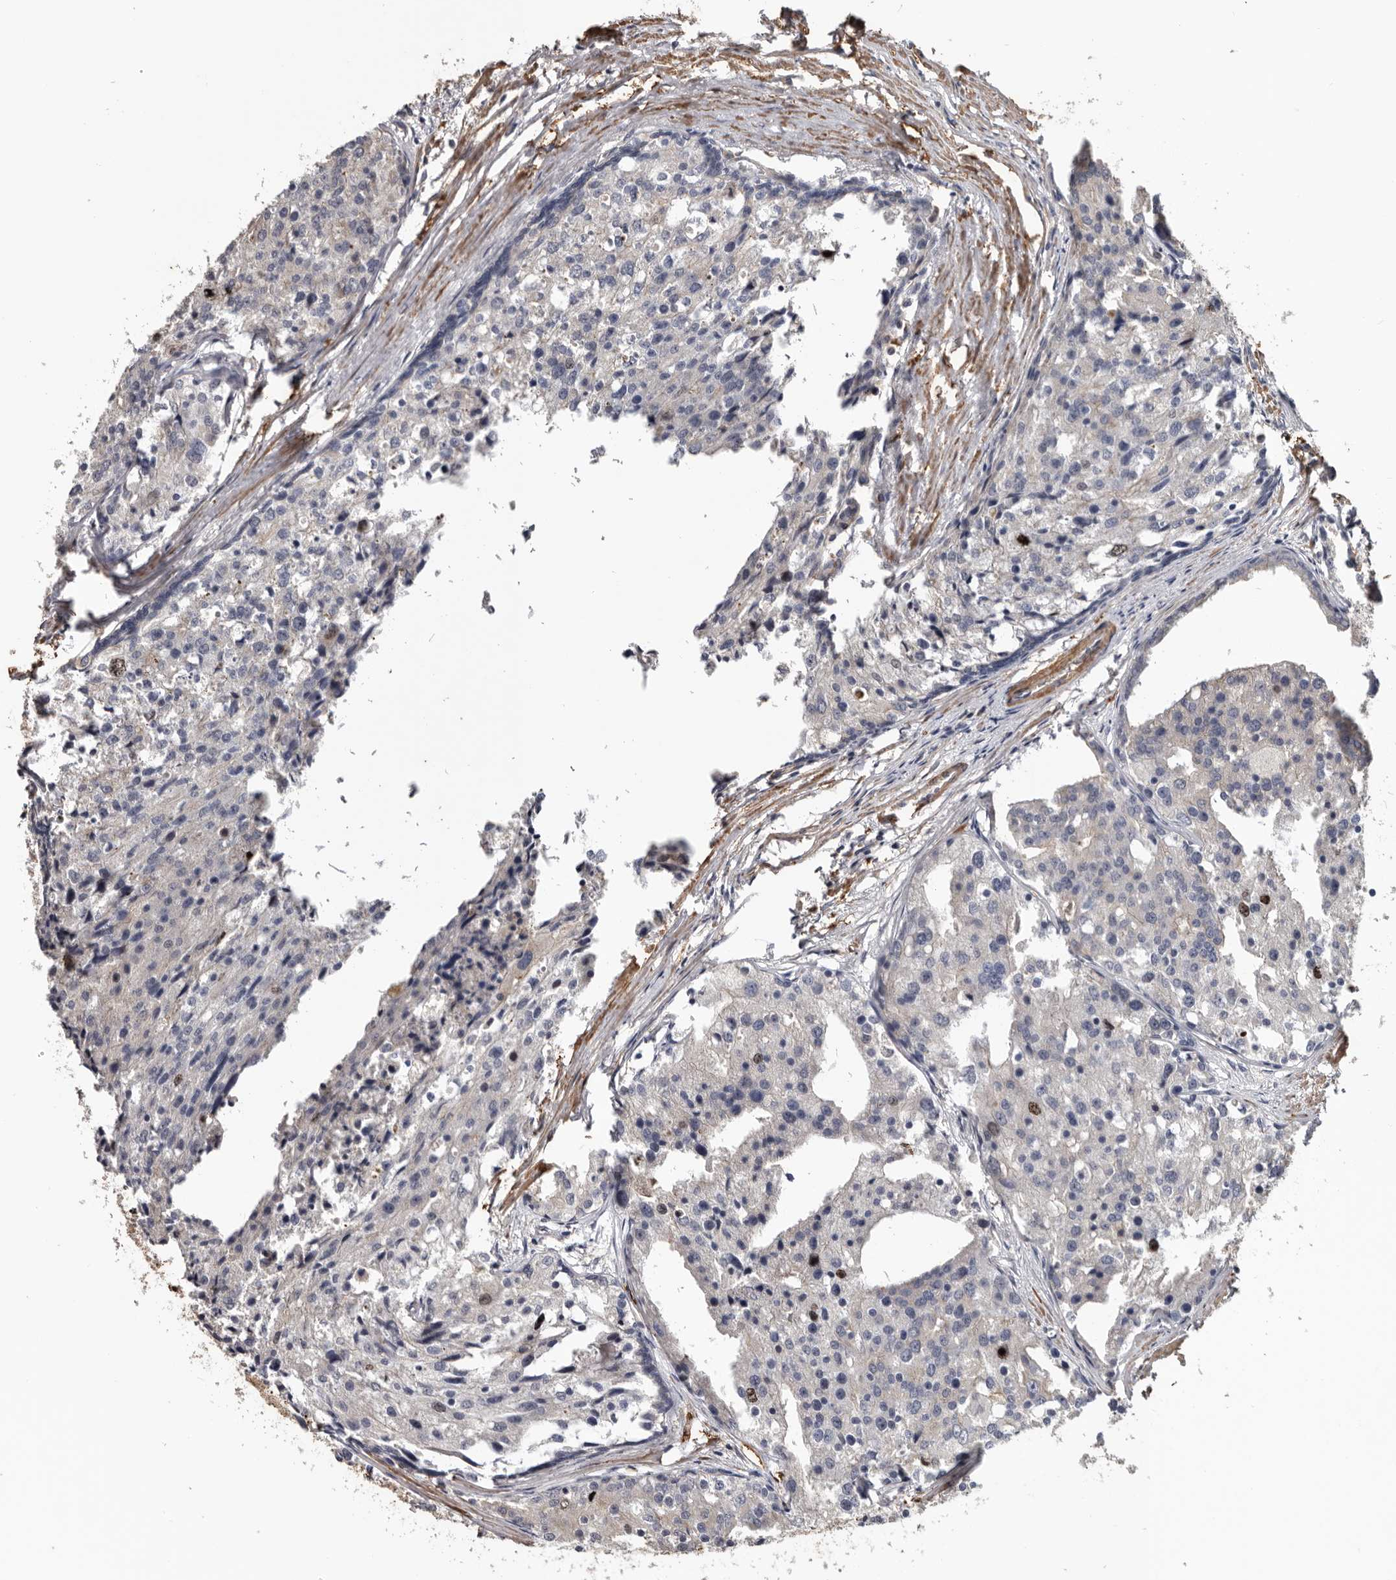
{"staining": {"intensity": "negative", "quantity": "none", "location": "none"}, "tissue": "prostate cancer", "cell_type": "Tumor cells", "image_type": "cancer", "snomed": [{"axis": "morphology", "description": "Adenocarcinoma, High grade"}, {"axis": "topography", "description": "Prostate"}], "caption": "Immunohistochemistry (IHC) photomicrograph of human adenocarcinoma (high-grade) (prostate) stained for a protein (brown), which exhibits no staining in tumor cells.", "gene": "CDCA8", "patient": {"sex": "male", "age": 50}}